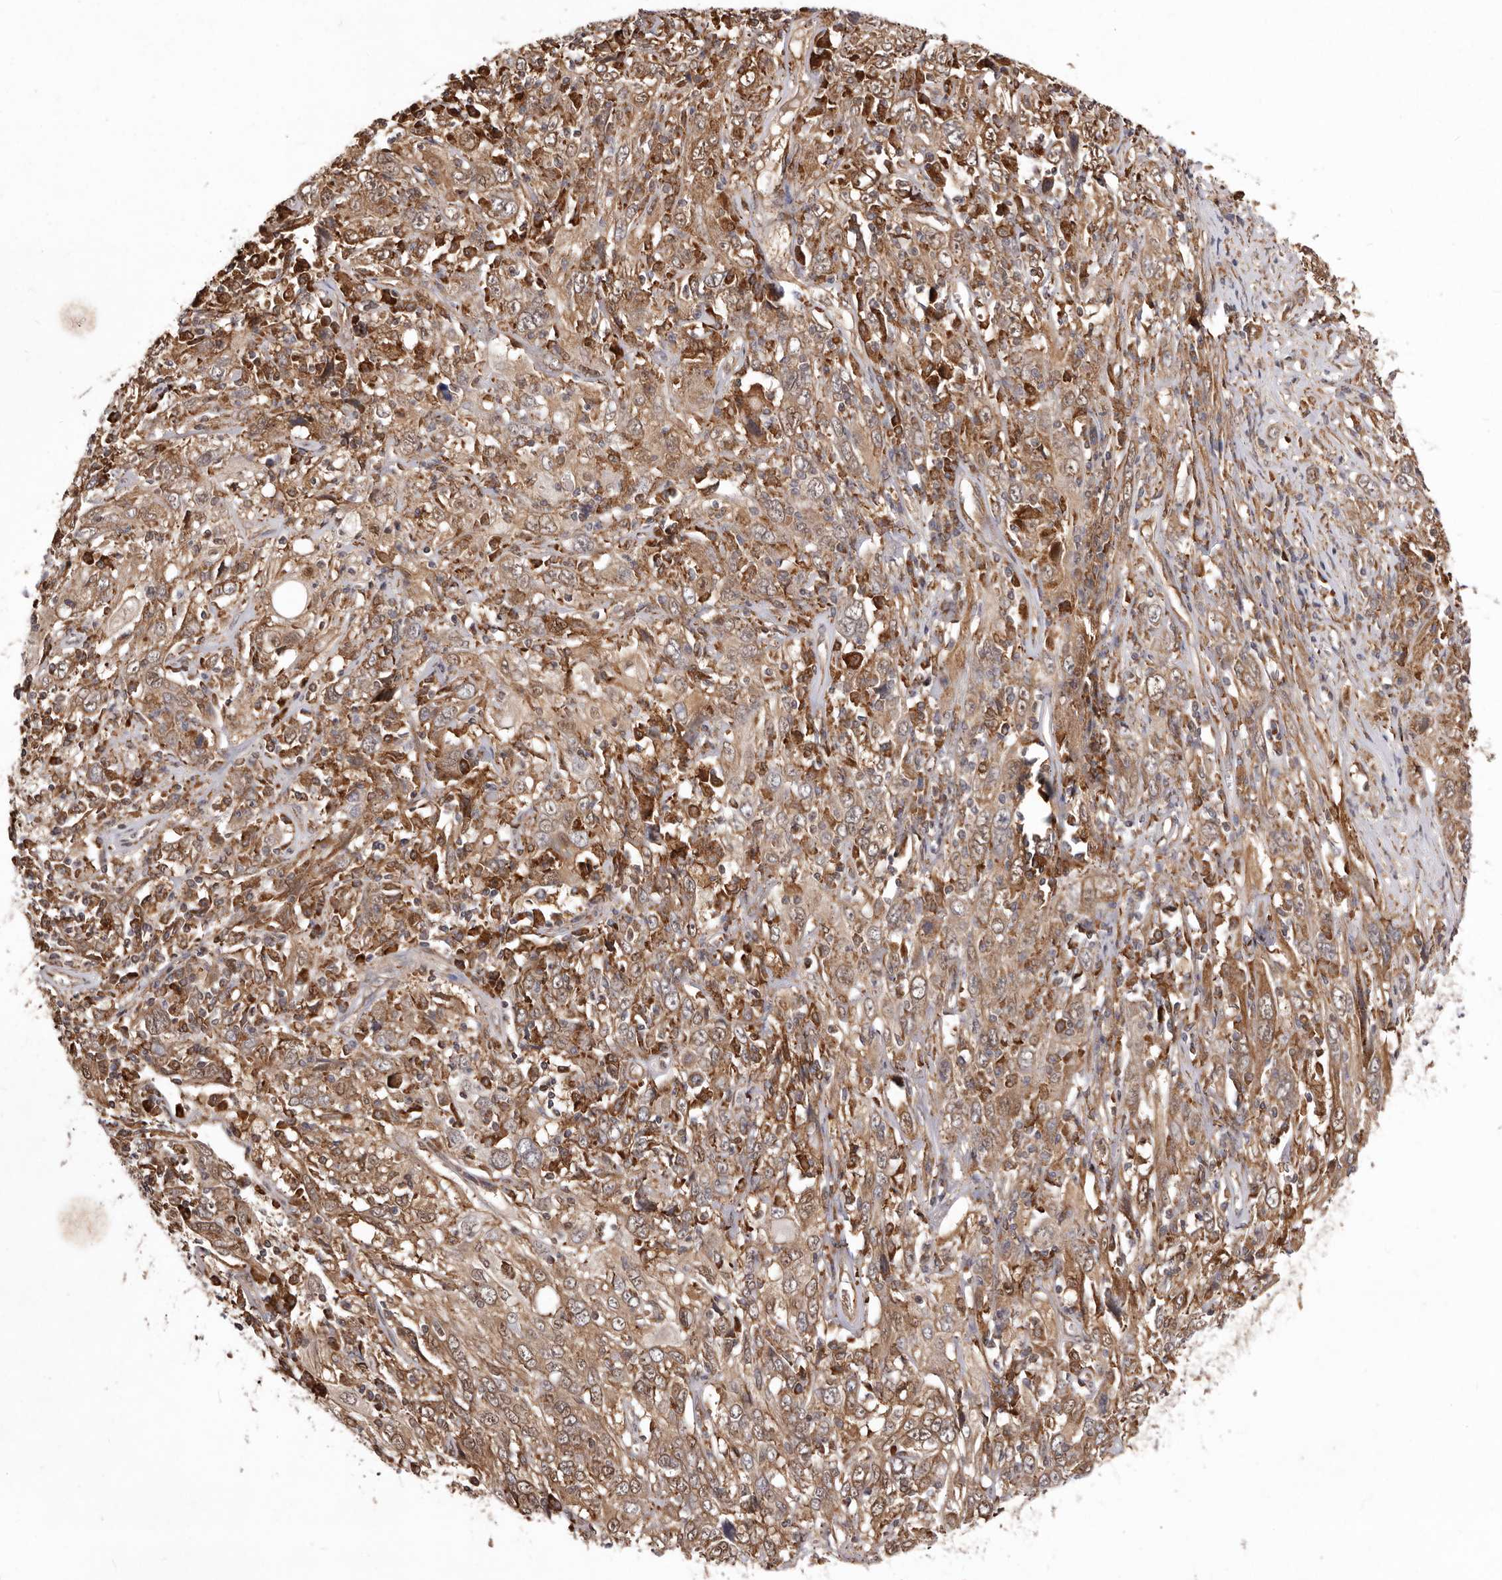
{"staining": {"intensity": "moderate", "quantity": ">75%", "location": "cytoplasmic/membranous"}, "tissue": "cervical cancer", "cell_type": "Tumor cells", "image_type": "cancer", "snomed": [{"axis": "morphology", "description": "Squamous cell carcinoma, NOS"}, {"axis": "topography", "description": "Cervix"}], "caption": "This image shows immunohistochemistry staining of human cervical cancer (squamous cell carcinoma), with medium moderate cytoplasmic/membranous expression in about >75% of tumor cells.", "gene": "RRM2B", "patient": {"sex": "female", "age": 46}}